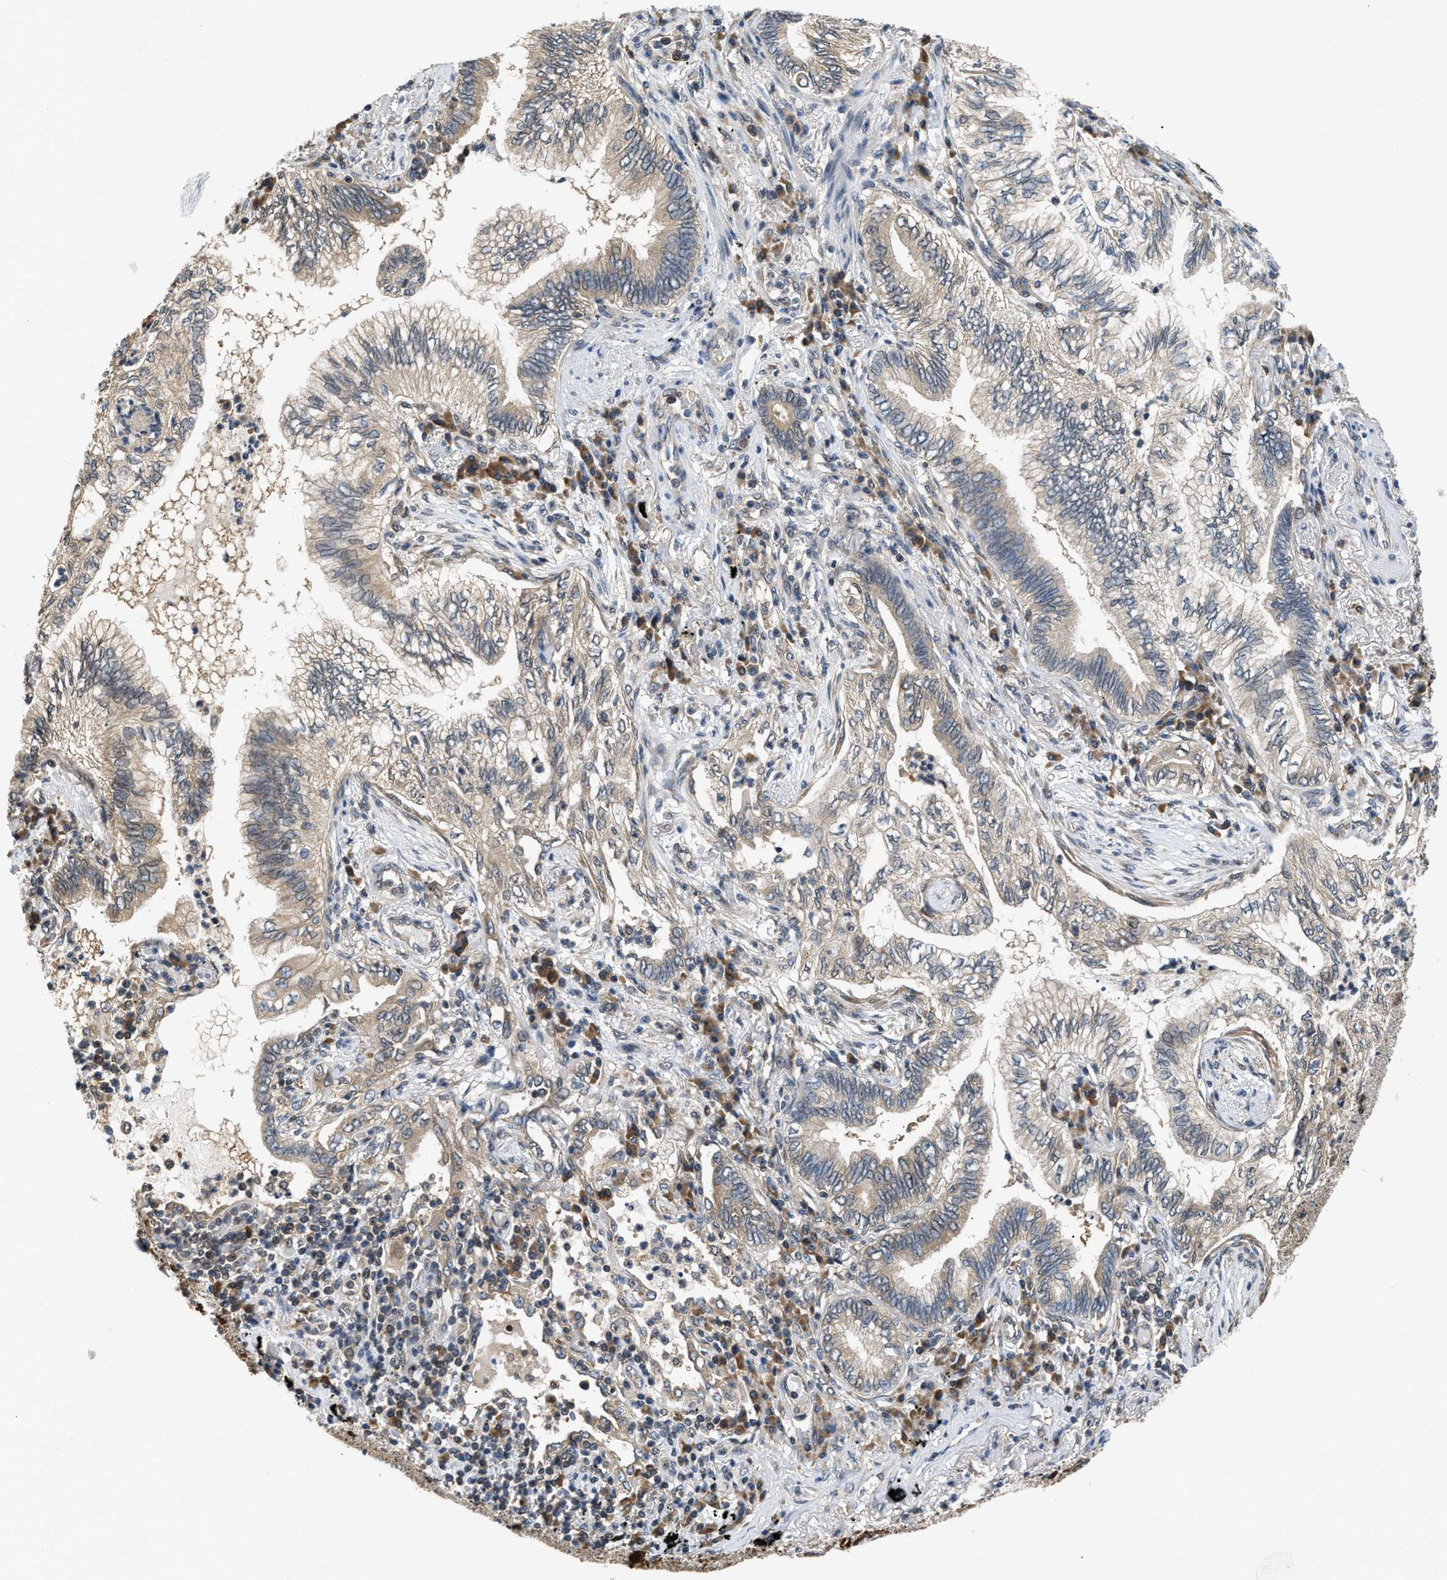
{"staining": {"intensity": "weak", "quantity": "25%-75%", "location": "cytoplasmic/membranous"}, "tissue": "lung cancer", "cell_type": "Tumor cells", "image_type": "cancer", "snomed": [{"axis": "morphology", "description": "Normal tissue, NOS"}, {"axis": "morphology", "description": "Adenocarcinoma, NOS"}, {"axis": "topography", "description": "Bronchus"}, {"axis": "topography", "description": "Lung"}], "caption": "Tumor cells exhibit weak cytoplasmic/membranous staining in approximately 25%-75% of cells in lung cancer (adenocarcinoma).", "gene": "RAB29", "patient": {"sex": "female", "age": 70}}